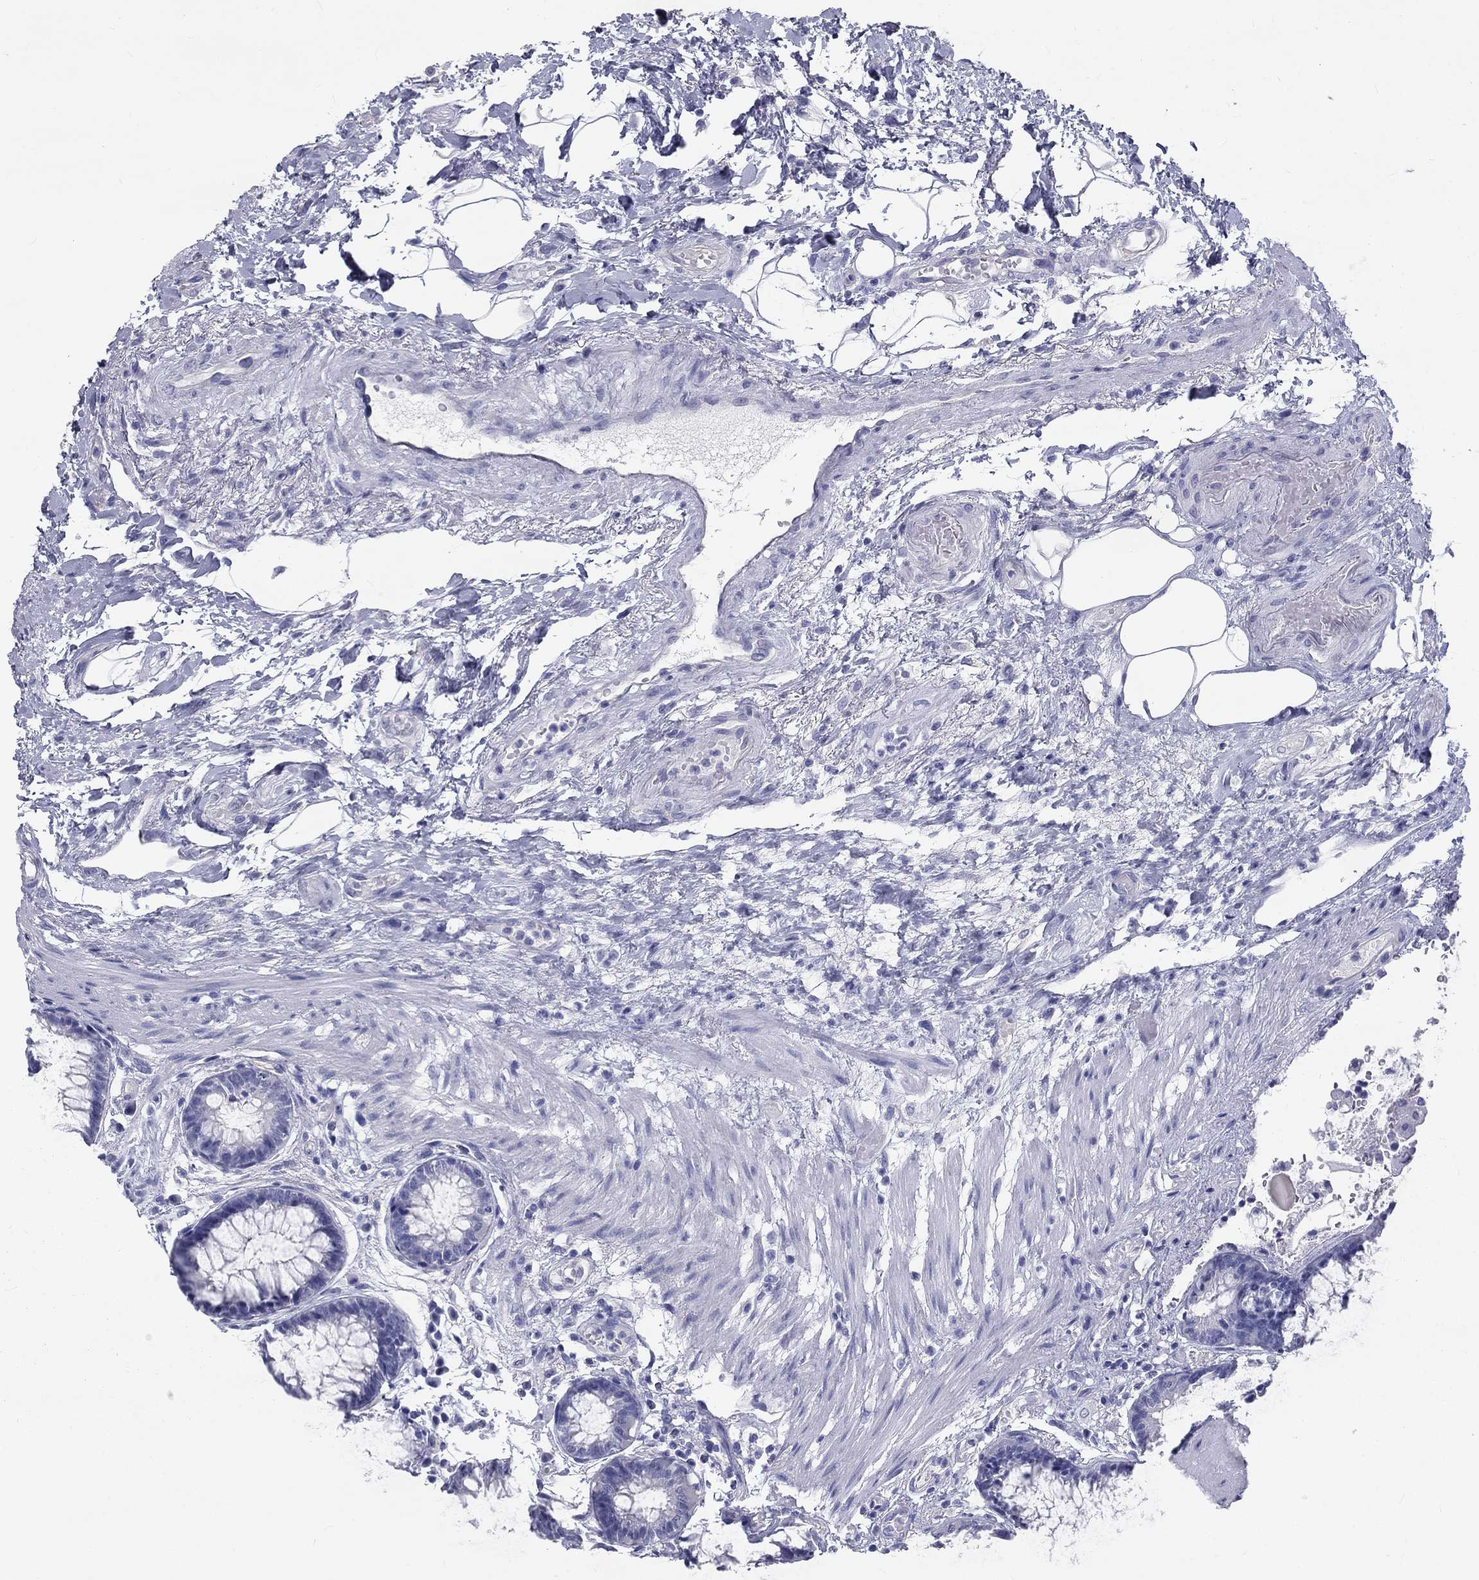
{"staining": {"intensity": "negative", "quantity": "none", "location": "none"}, "tissue": "rectum", "cell_type": "Glandular cells", "image_type": "normal", "snomed": [{"axis": "morphology", "description": "Normal tissue, NOS"}, {"axis": "topography", "description": "Rectum"}], "caption": "This is an IHC photomicrograph of benign rectum. There is no expression in glandular cells.", "gene": "DNALI1", "patient": {"sex": "female", "age": 68}}